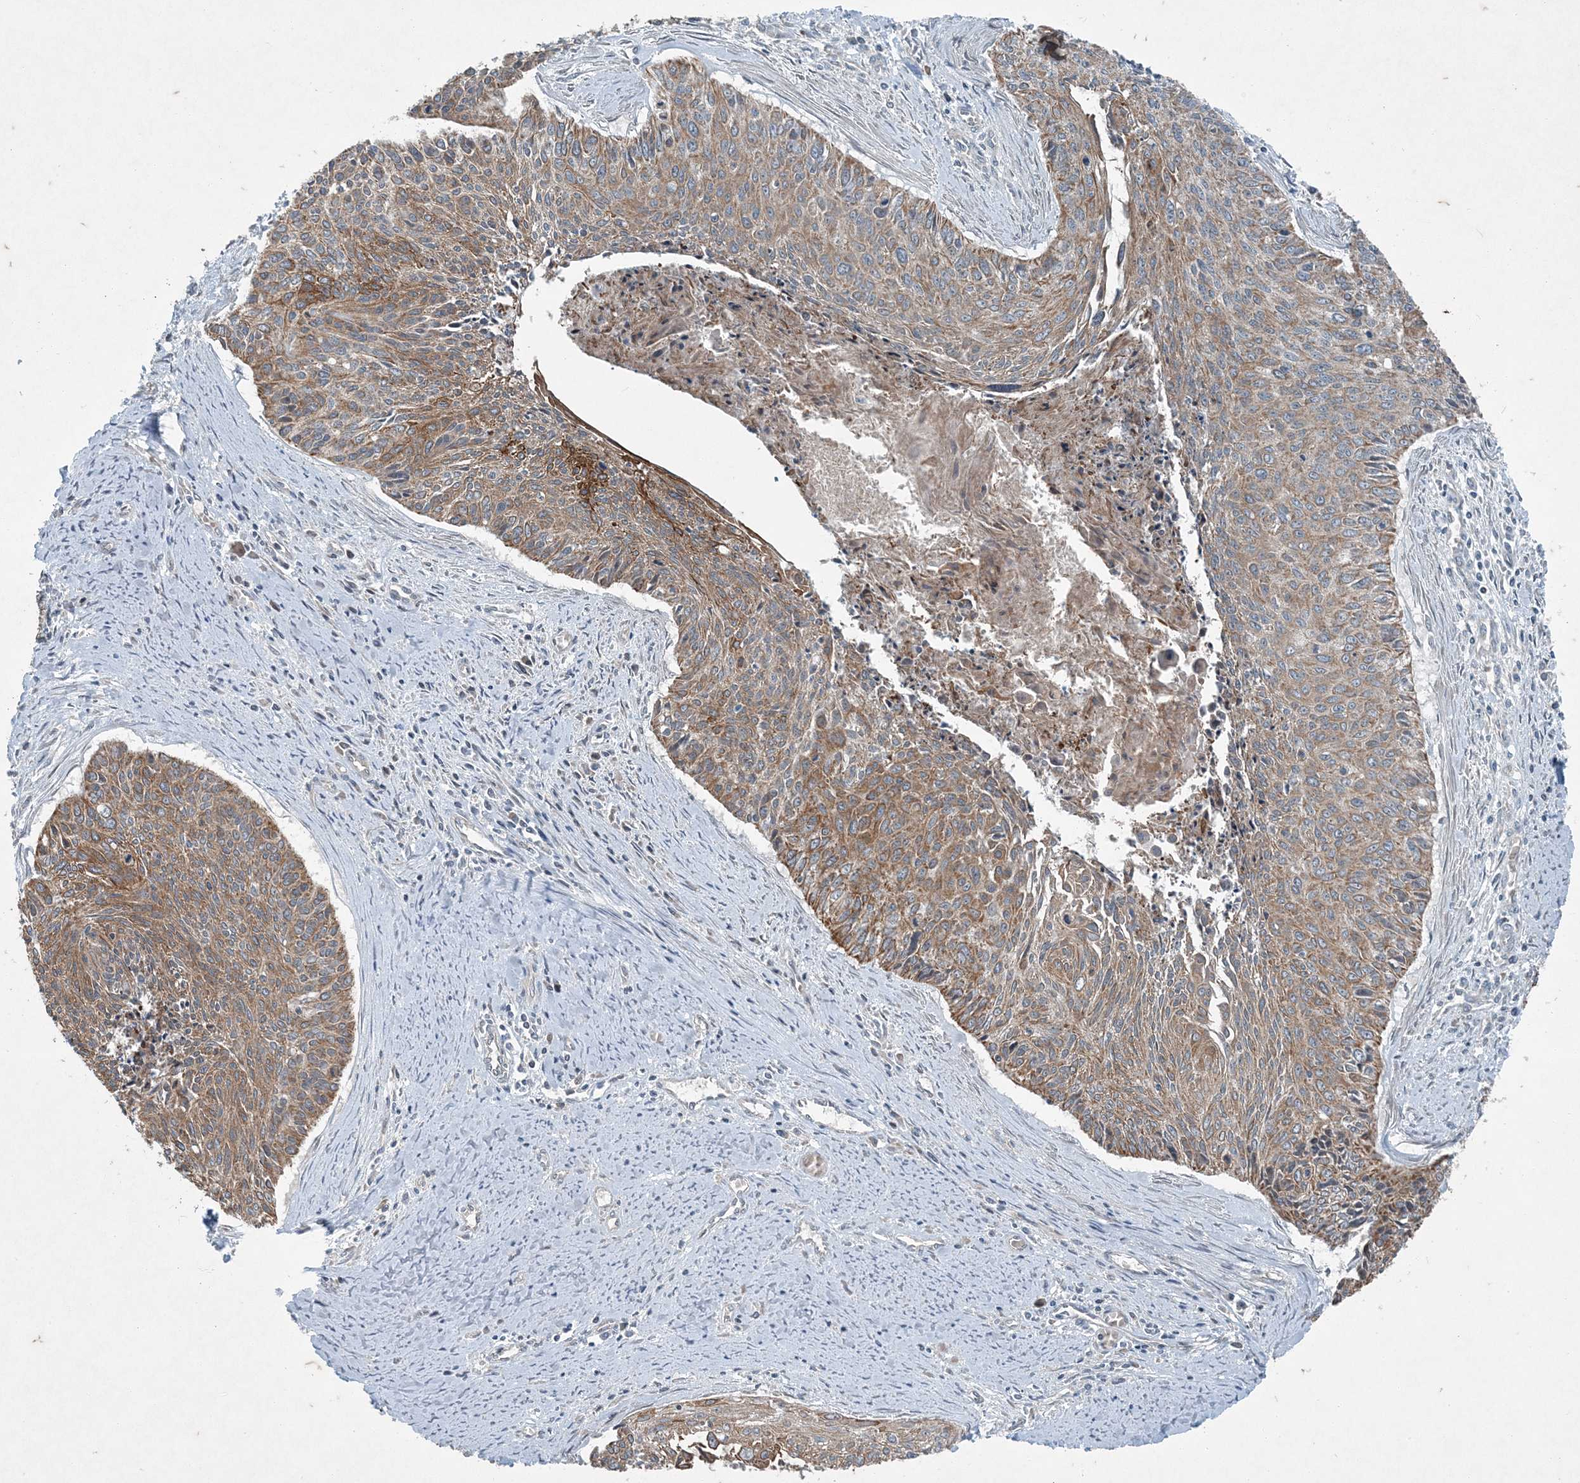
{"staining": {"intensity": "moderate", "quantity": ">75%", "location": "cytoplasmic/membranous"}, "tissue": "cervical cancer", "cell_type": "Tumor cells", "image_type": "cancer", "snomed": [{"axis": "morphology", "description": "Squamous cell carcinoma, NOS"}, {"axis": "topography", "description": "Cervix"}], "caption": "IHC (DAB) staining of human cervical cancer reveals moderate cytoplasmic/membranous protein expression in approximately >75% of tumor cells. The protein of interest is stained brown, and the nuclei are stained in blue (DAB IHC with brightfield microscopy, high magnification).", "gene": "PC", "patient": {"sex": "female", "age": 55}}